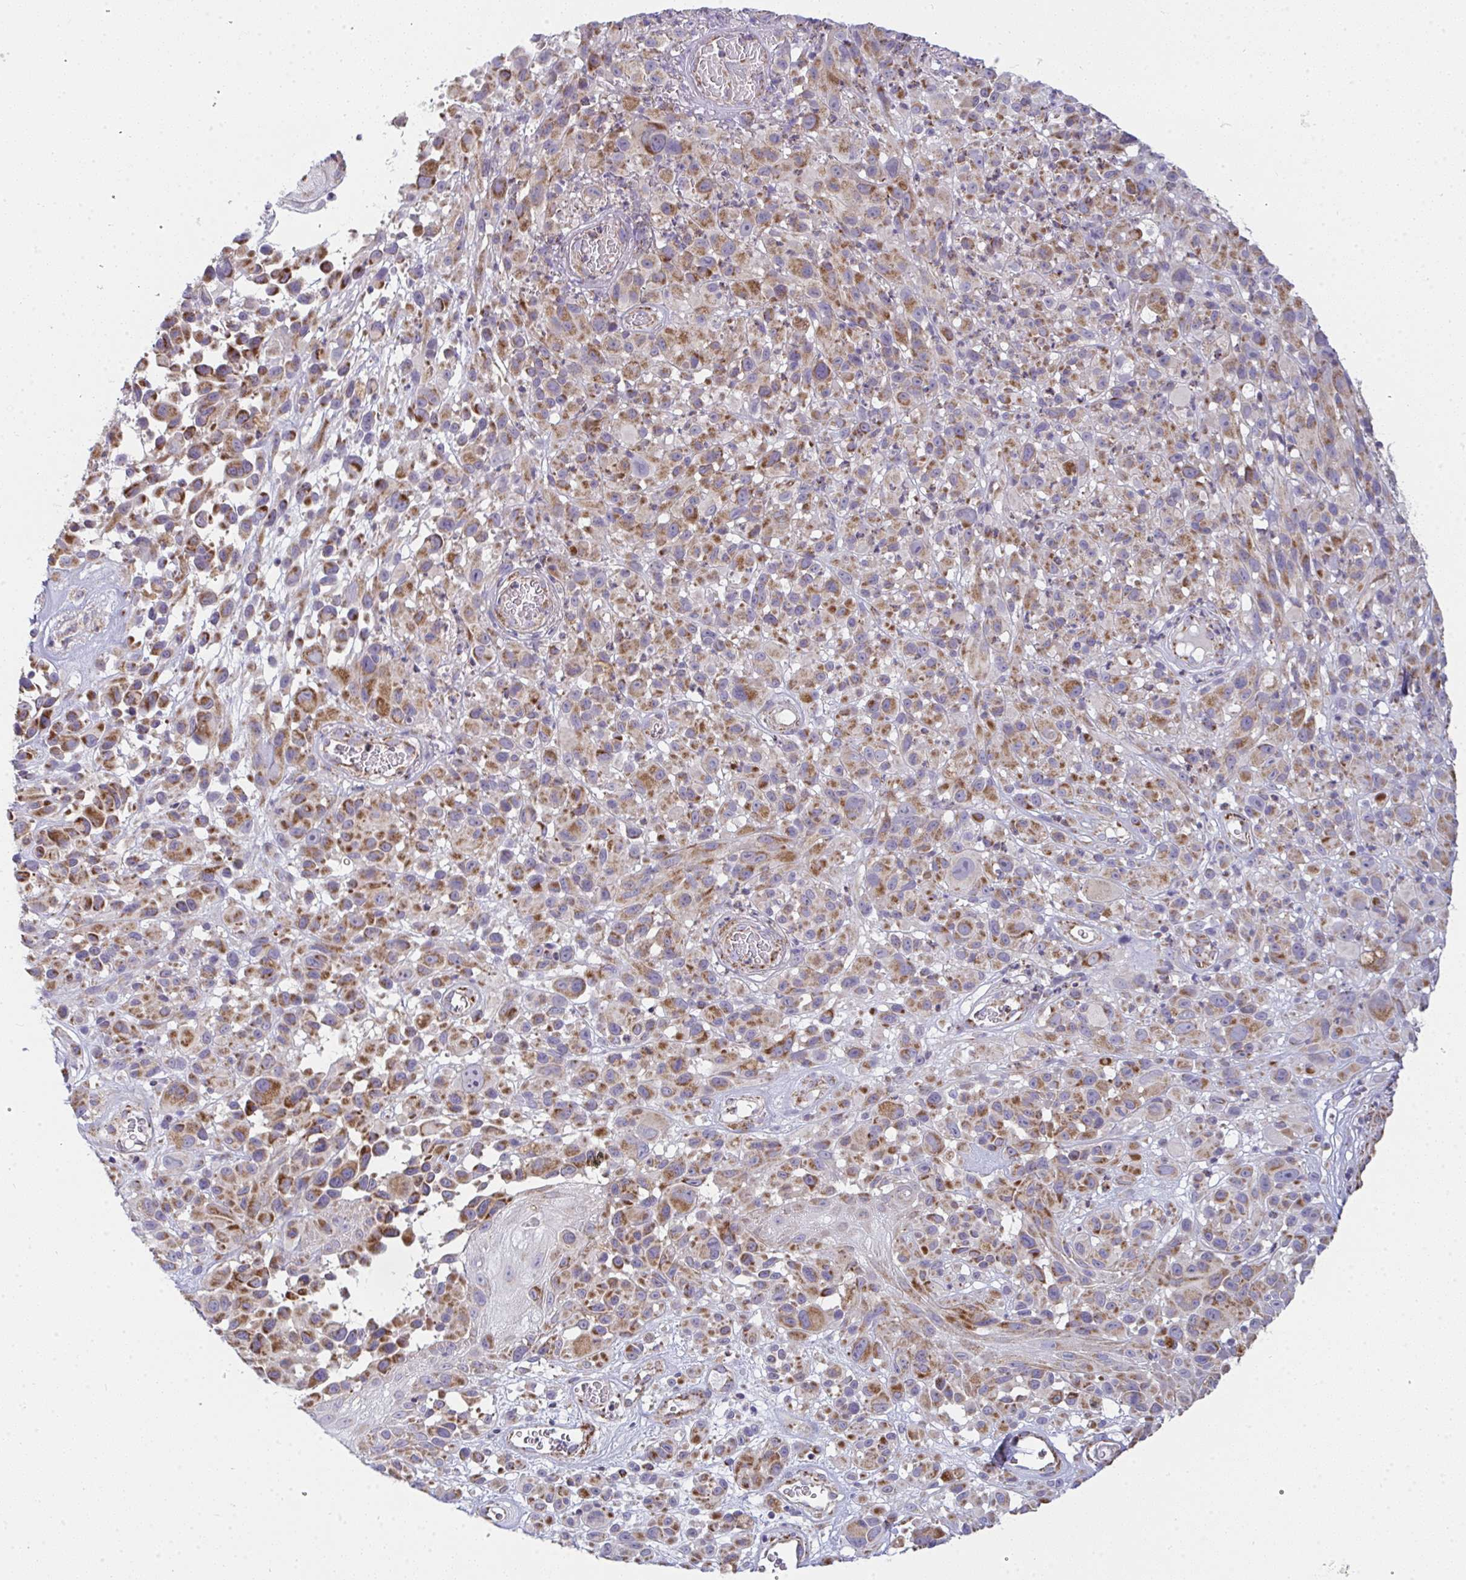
{"staining": {"intensity": "moderate", "quantity": "25%-75%", "location": "cytoplasmic/membranous"}, "tissue": "melanoma", "cell_type": "Tumor cells", "image_type": "cancer", "snomed": [{"axis": "morphology", "description": "Malignant melanoma, NOS"}, {"axis": "topography", "description": "Skin"}], "caption": "About 25%-75% of tumor cells in human melanoma reveal moderate cytoplasmic/membranous protein staining as visualized by brown immunohistochemical staining.", "gene": "FAHD1", "patient": {"sex": "male", "age": 68}}